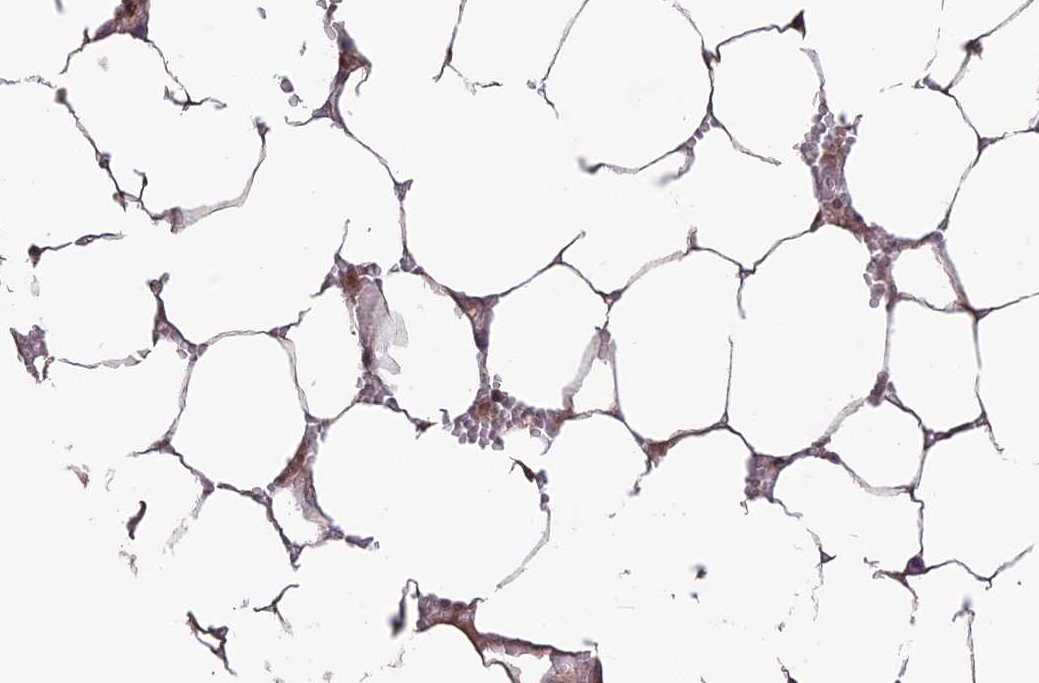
{"staining": {"intensity": "weak", "quantity": "25%-75%", "location": "cytoplasmic/membranous"}, "tissue": "bone marrow", "cell_type": "Hematopoietic cells", "image_type": "normal", "snomed": [{"axis": "morphology", "description": "Normal tissue, NOS"}, {"axis": "topography", "description": "Bone marrow"}], "caption": "Immunohistochemistry (DAB) staining of normal bone marrow shows weak cytoplasmic/membranous protein staining in approximately 25%-75% of hematopoietic cells.", "gene": "SHISA5", "patient": {"sex": "male", "age": 70}}